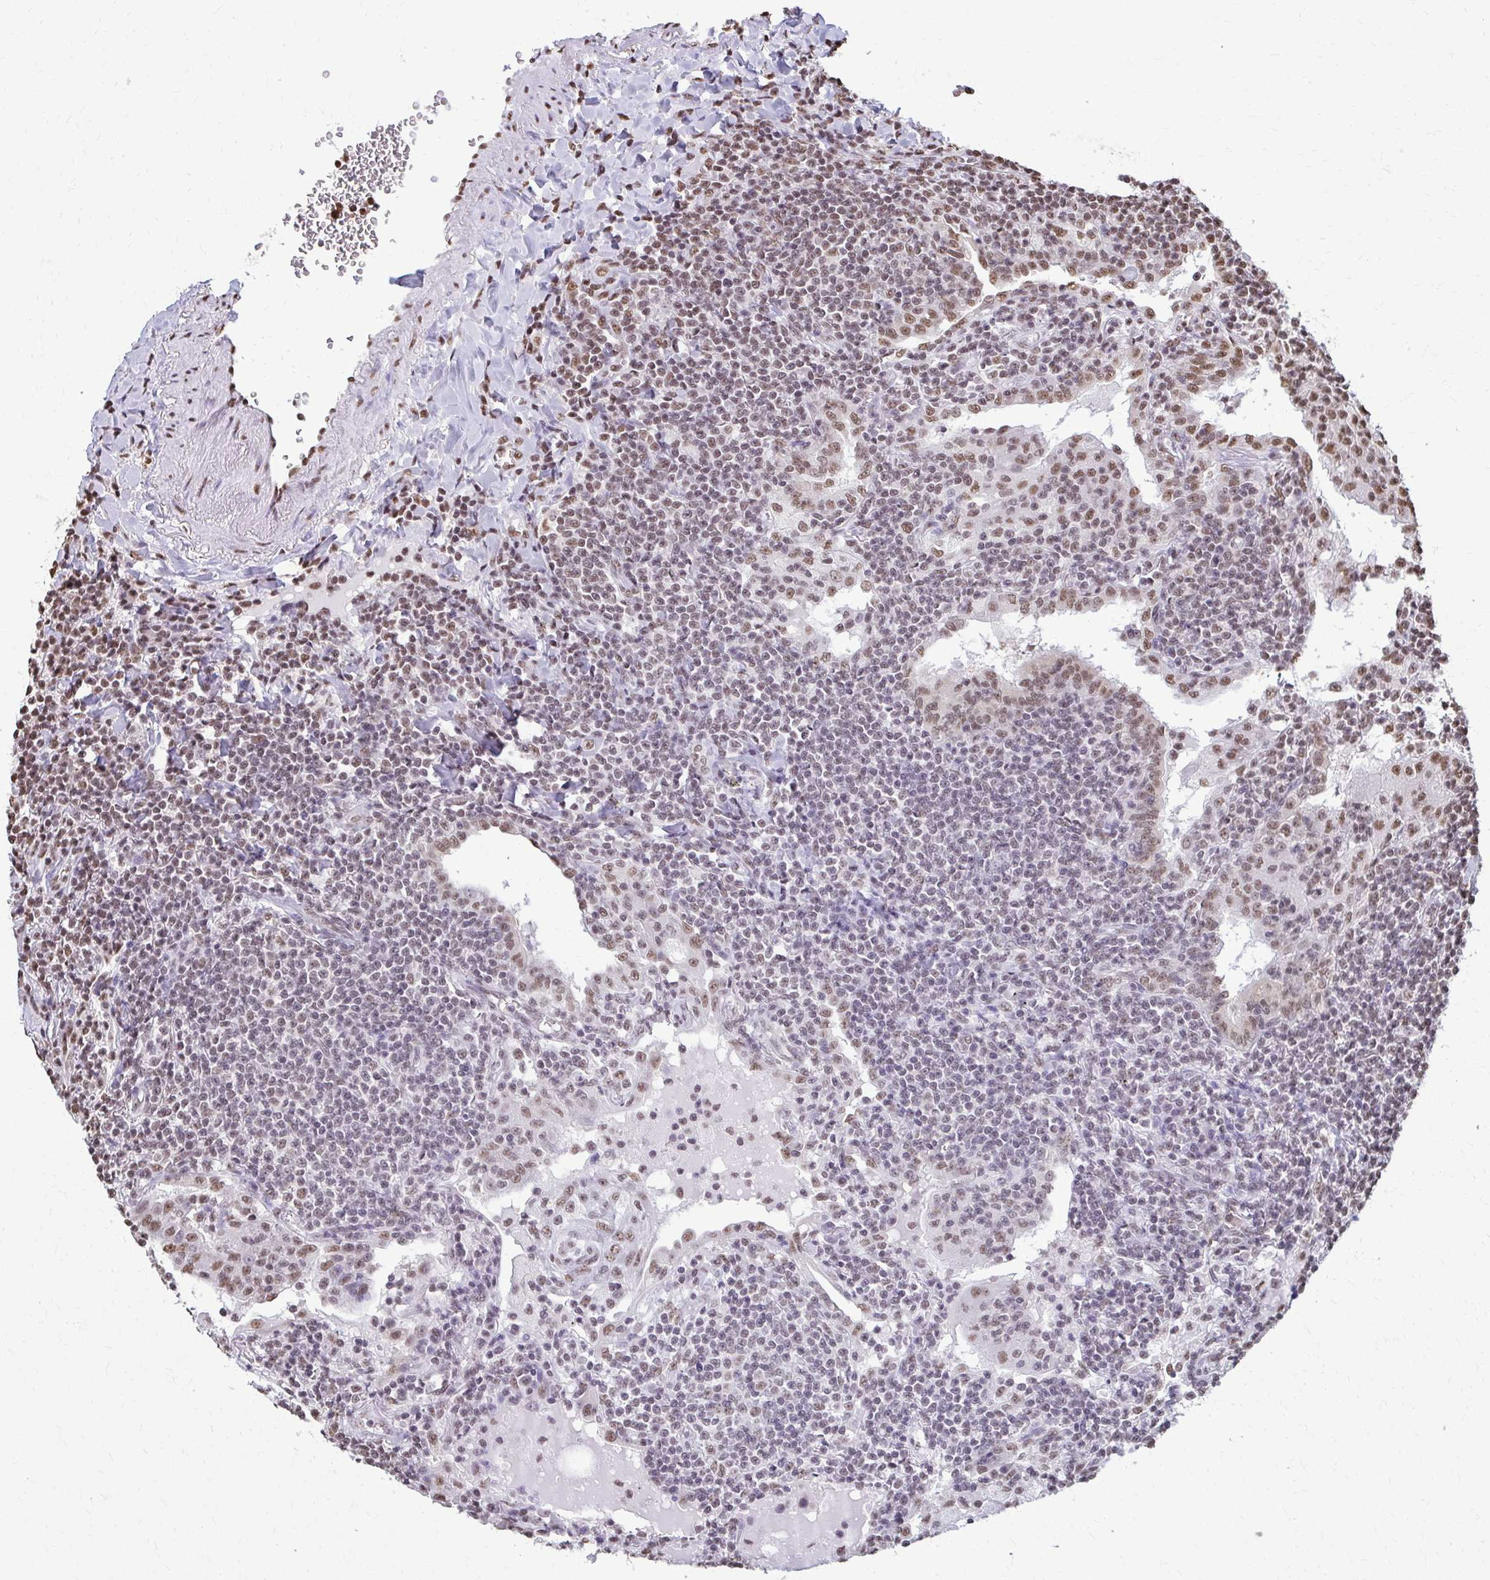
{"staining": {"intensity": "moderate", "quantity": "<25%", "location": "nuclear"}, "tissue": "lymphoma", "cell_type": "Tumor cells", "image_type": "cancer", "snomed": [{"axis": "morphology", "description": "Malignant lymphoma, non-Hodgkin's type, Low grade"}, {"axis": "topography", "description": "Lung"}], "caption": "DAB immunohistochemical staining of lymphoma exhibits moderate nuclear protein expression in about <25% of tumor cells. The staining was performed using DAB, with brown indicating positive protein expression. Nuclei are stained blue with hematoxylin.", "gene": "SNRPA", "patient": {"sex": "female", "age": 71}}